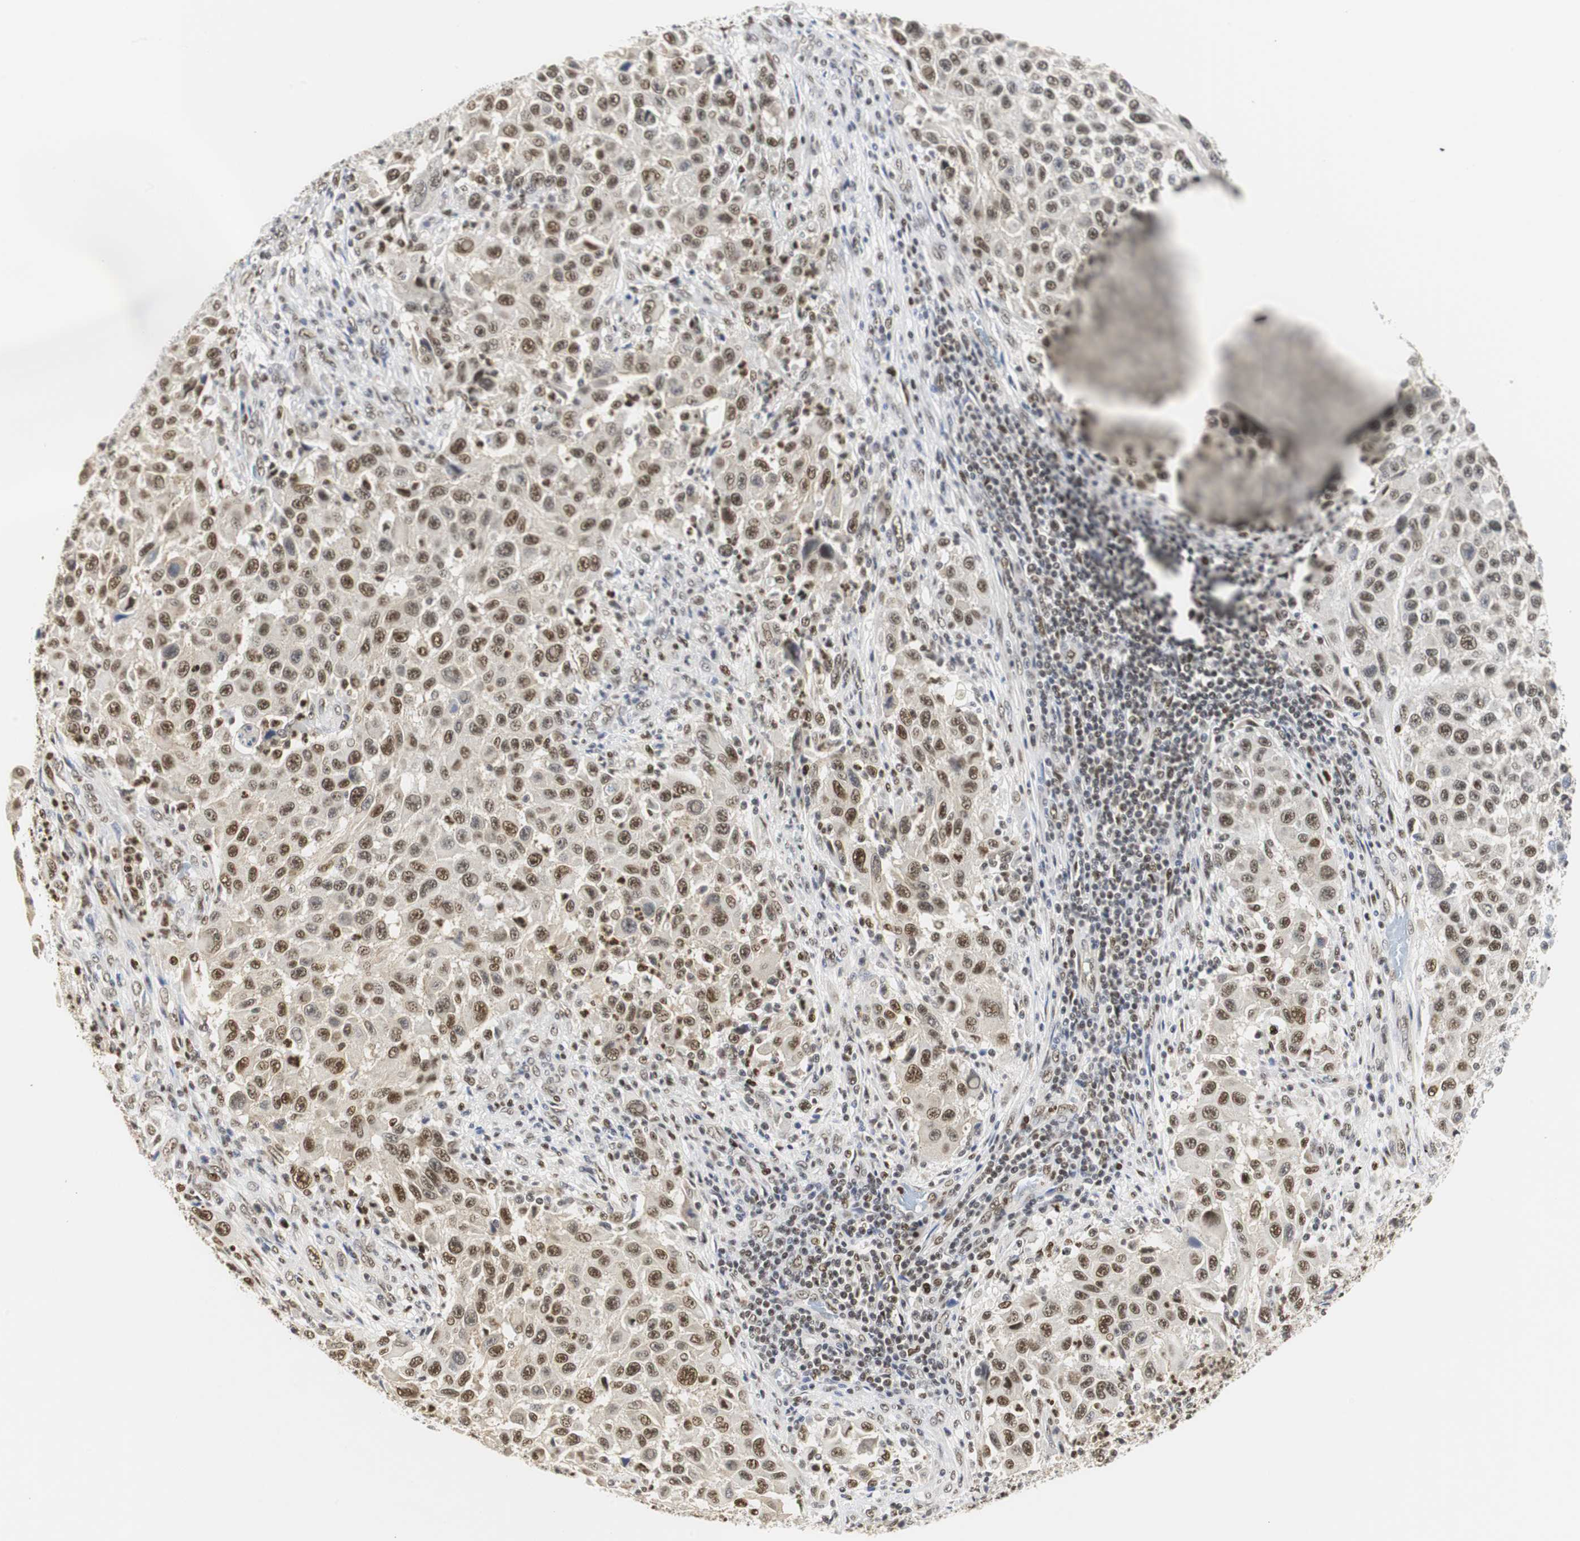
{"staining": {"intensity": "strong", "quantity": ">75%", "location": "nuclear"}, "tissue": "melanoma", "cell_type": "Tumor cells", "image_type": "cancer", "snomed": [{"axis": "morphology", "description": "Malignant melanoma, Metastatic site"}, {"axis": "topography", "description": "Lymph node"}], "caption": "Brown immunohistochemical staining in human malignant melanoma (metastatic site) displays strong nuclear positivity in approximately >75% of tumor cells.", "gene": "ZFC3H1", "patient": {"sex": "male", "age": 61}}